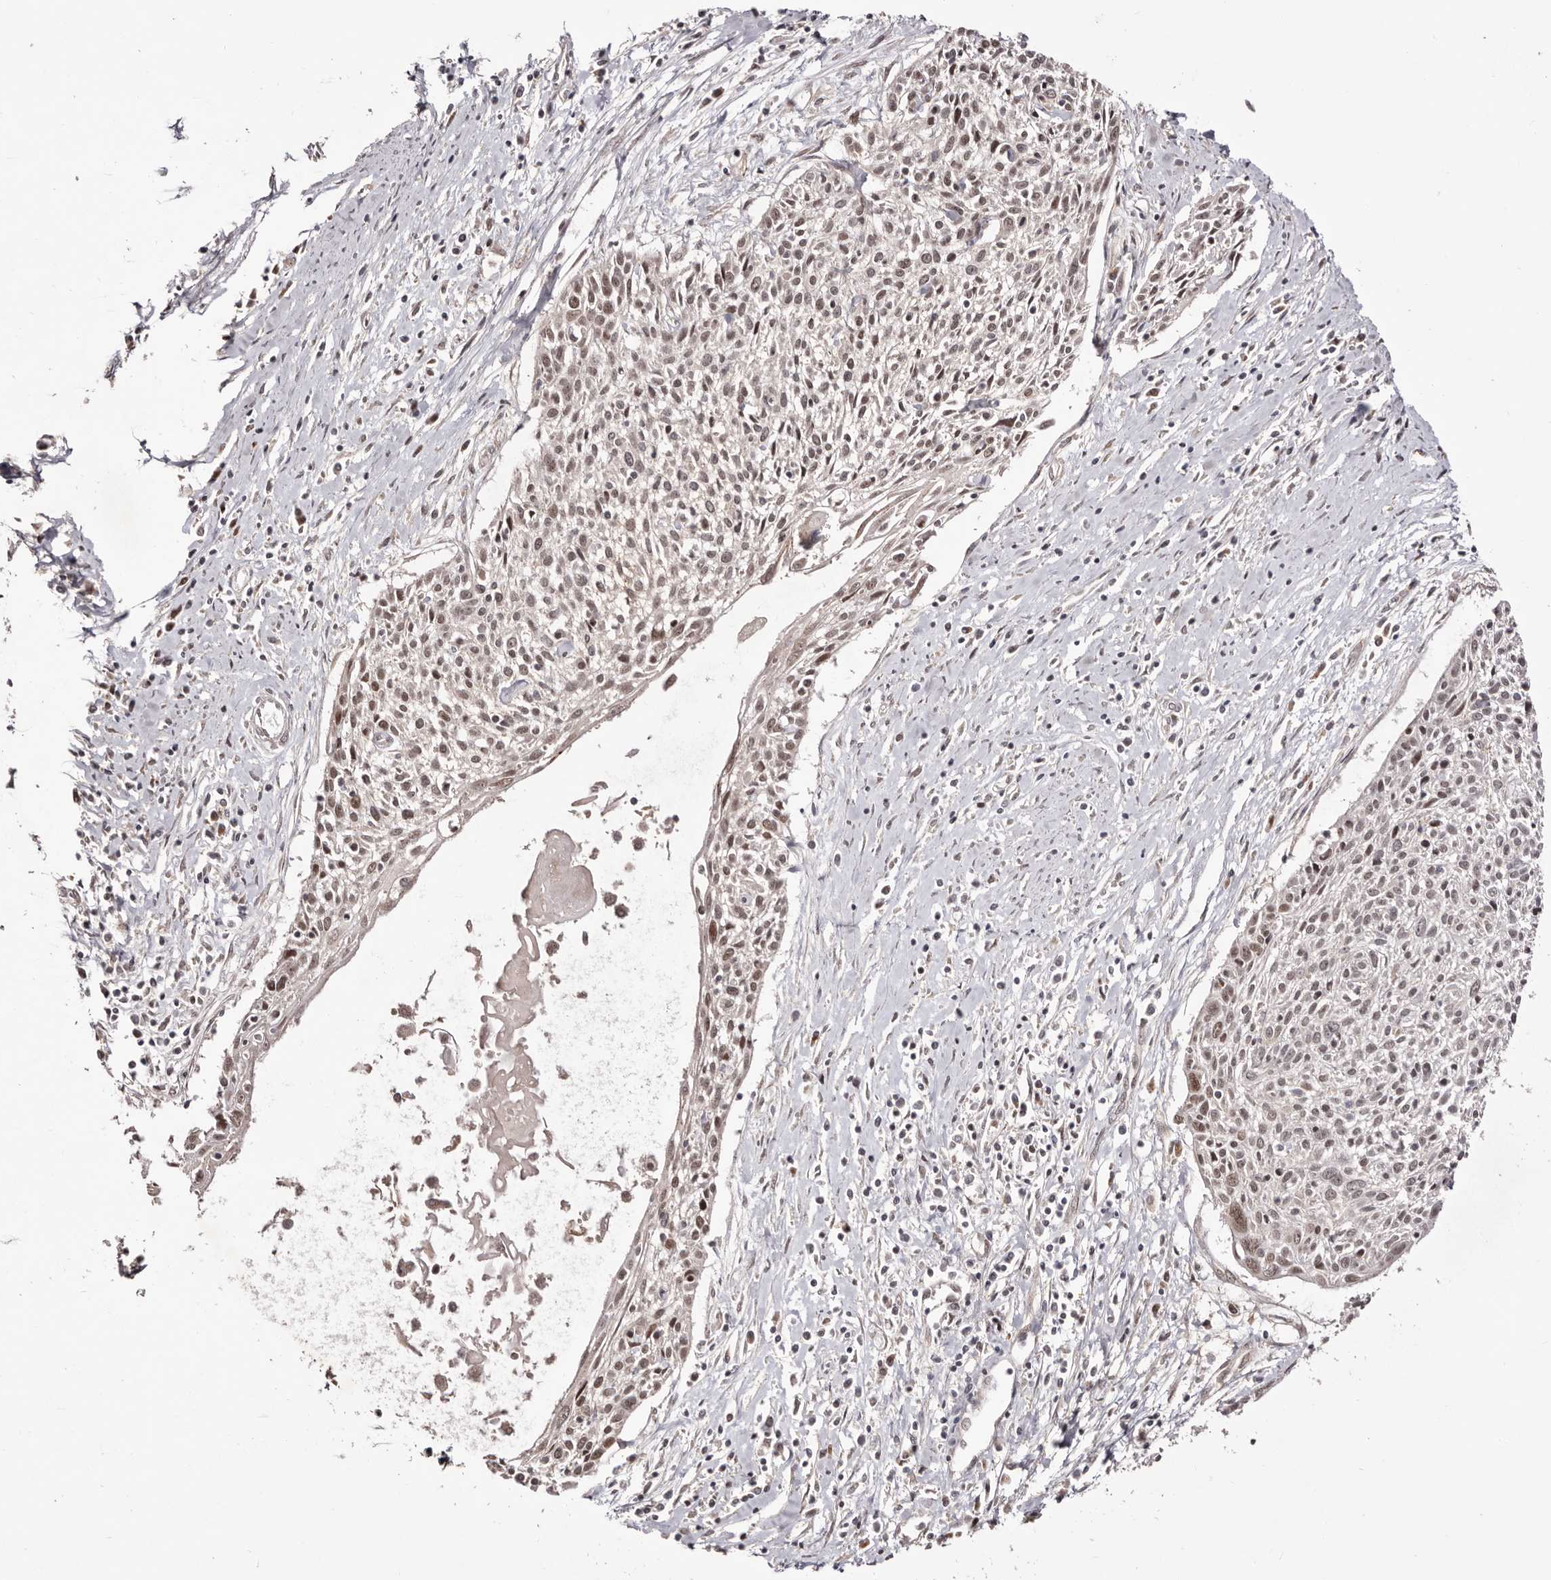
{"staining": {"intensity": "weak", "quantity": ">75%", "location": "nuclear"}, "tissue": "cervical cancer", "cell_type": "Tumor cells", "image_type": "cancer", "snomed": [{"axis": "morphology", "description": "Squamous cell carcinoma, NOS"}, {"axis": "topography", "description": "Cervix"}], "caption": "Immunohistochemical staining of cervical squamous cell carcinoma displays weak nuclear protein staining in approximately >75% of tumor cells.", "gene": "EGR3", "patient": {"sex": "female", "age": 51}}